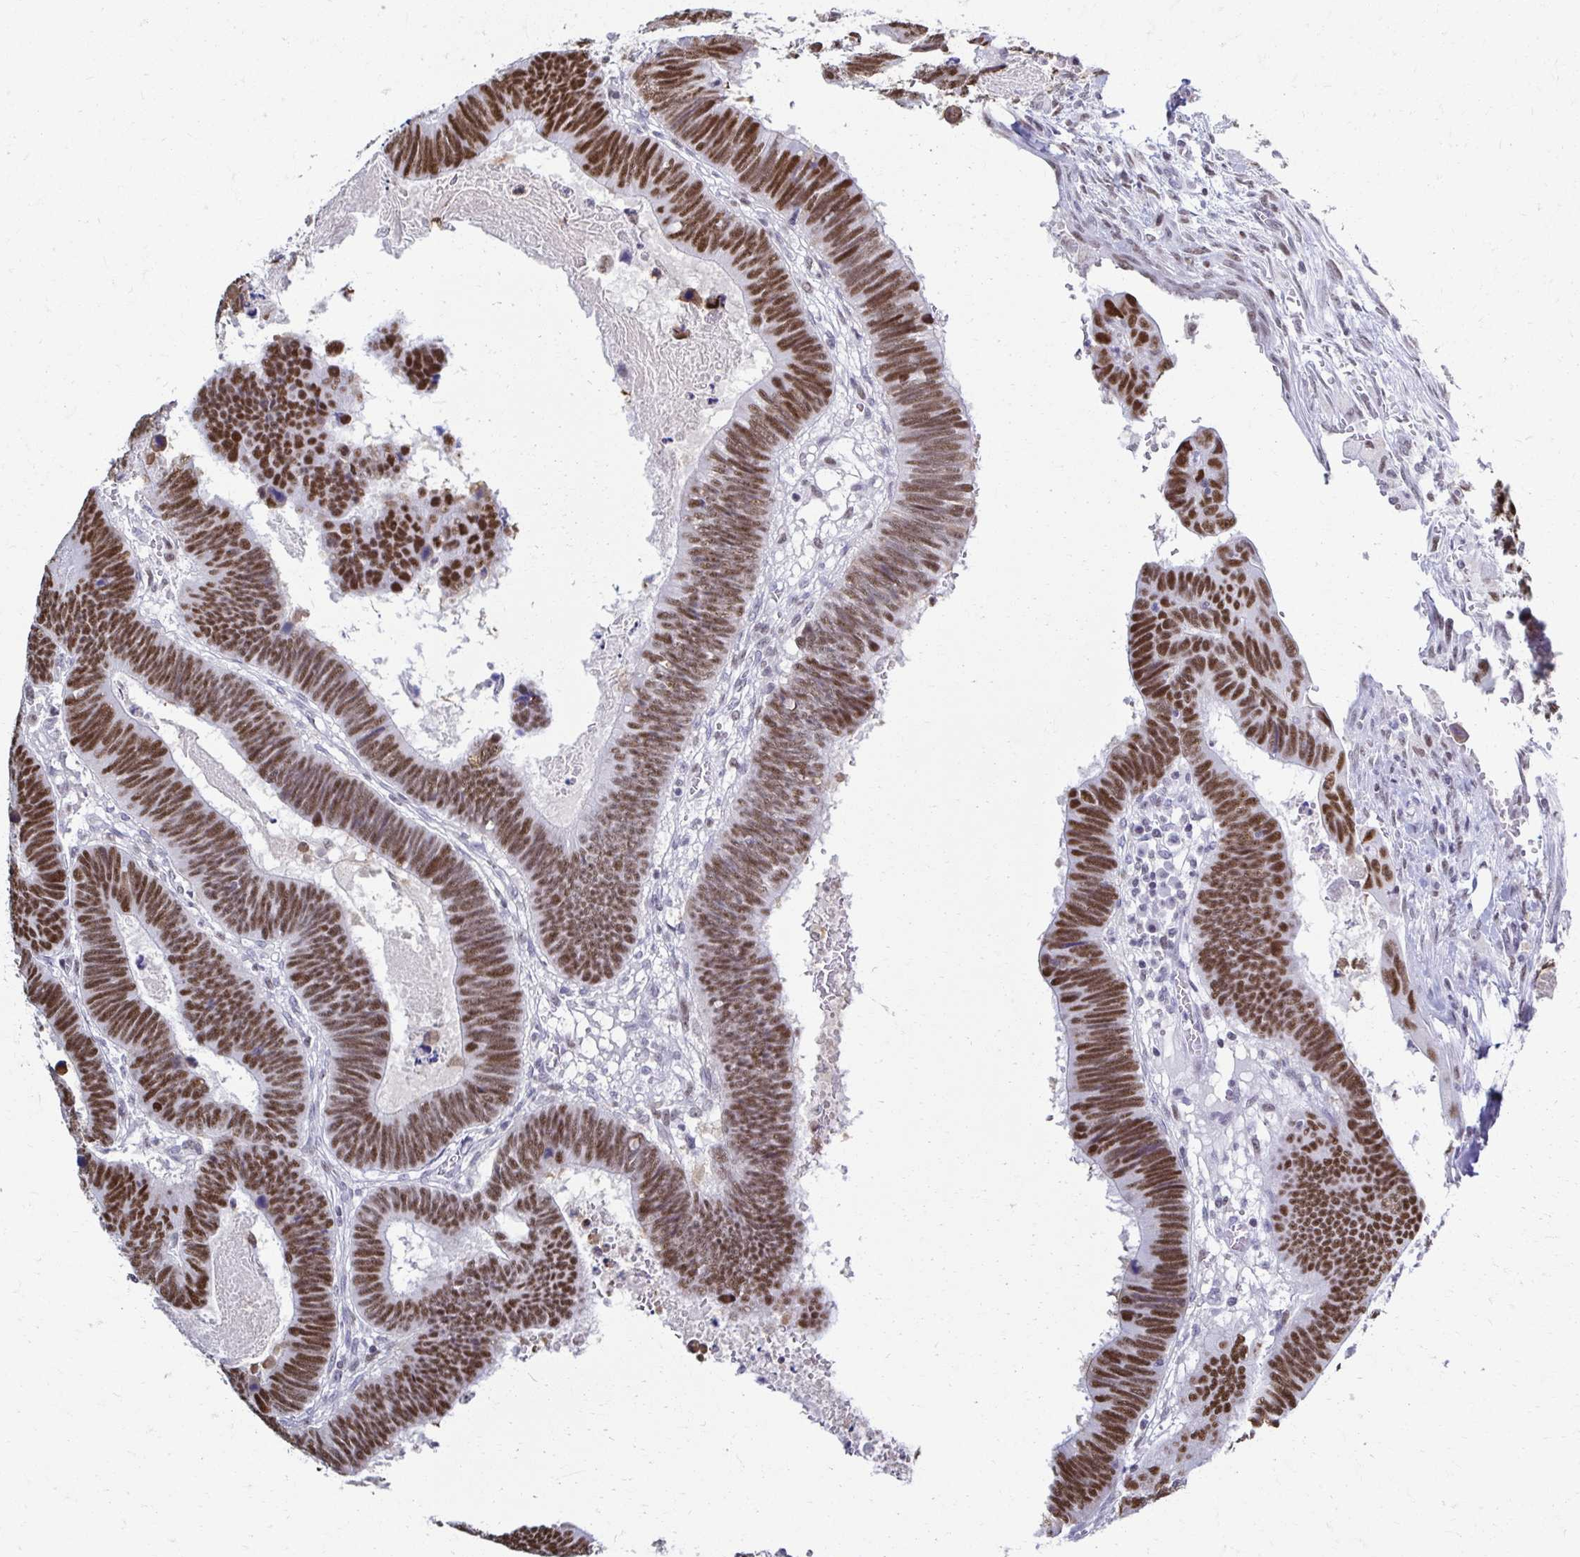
{"staining": {"intensity": "moderate", "quantity": ">75%", "location": "nuclear"}, "tissue": "colorectal cancer", "cell_type": "Tumor cells", "image_type": "cancer", "snomed": [{"axis": "morphology", "description": "Adenocarcinoma, NOS"}, {"axis": "topography", "description": "Colon"}], "caption": "Immunohistochemistry (IHC) photomicrograph of neoplastic tissue: human colorectal cancer (adenocarcinoma) stained using immunohistochemistry (IHC) reveals medium levels of moderate protein expression localized specifically in the nuclear of tumor cells, appearing as a nuclear brown color.", "gene": "IRF7", "patient": {"sex": "male", "age": 62}}